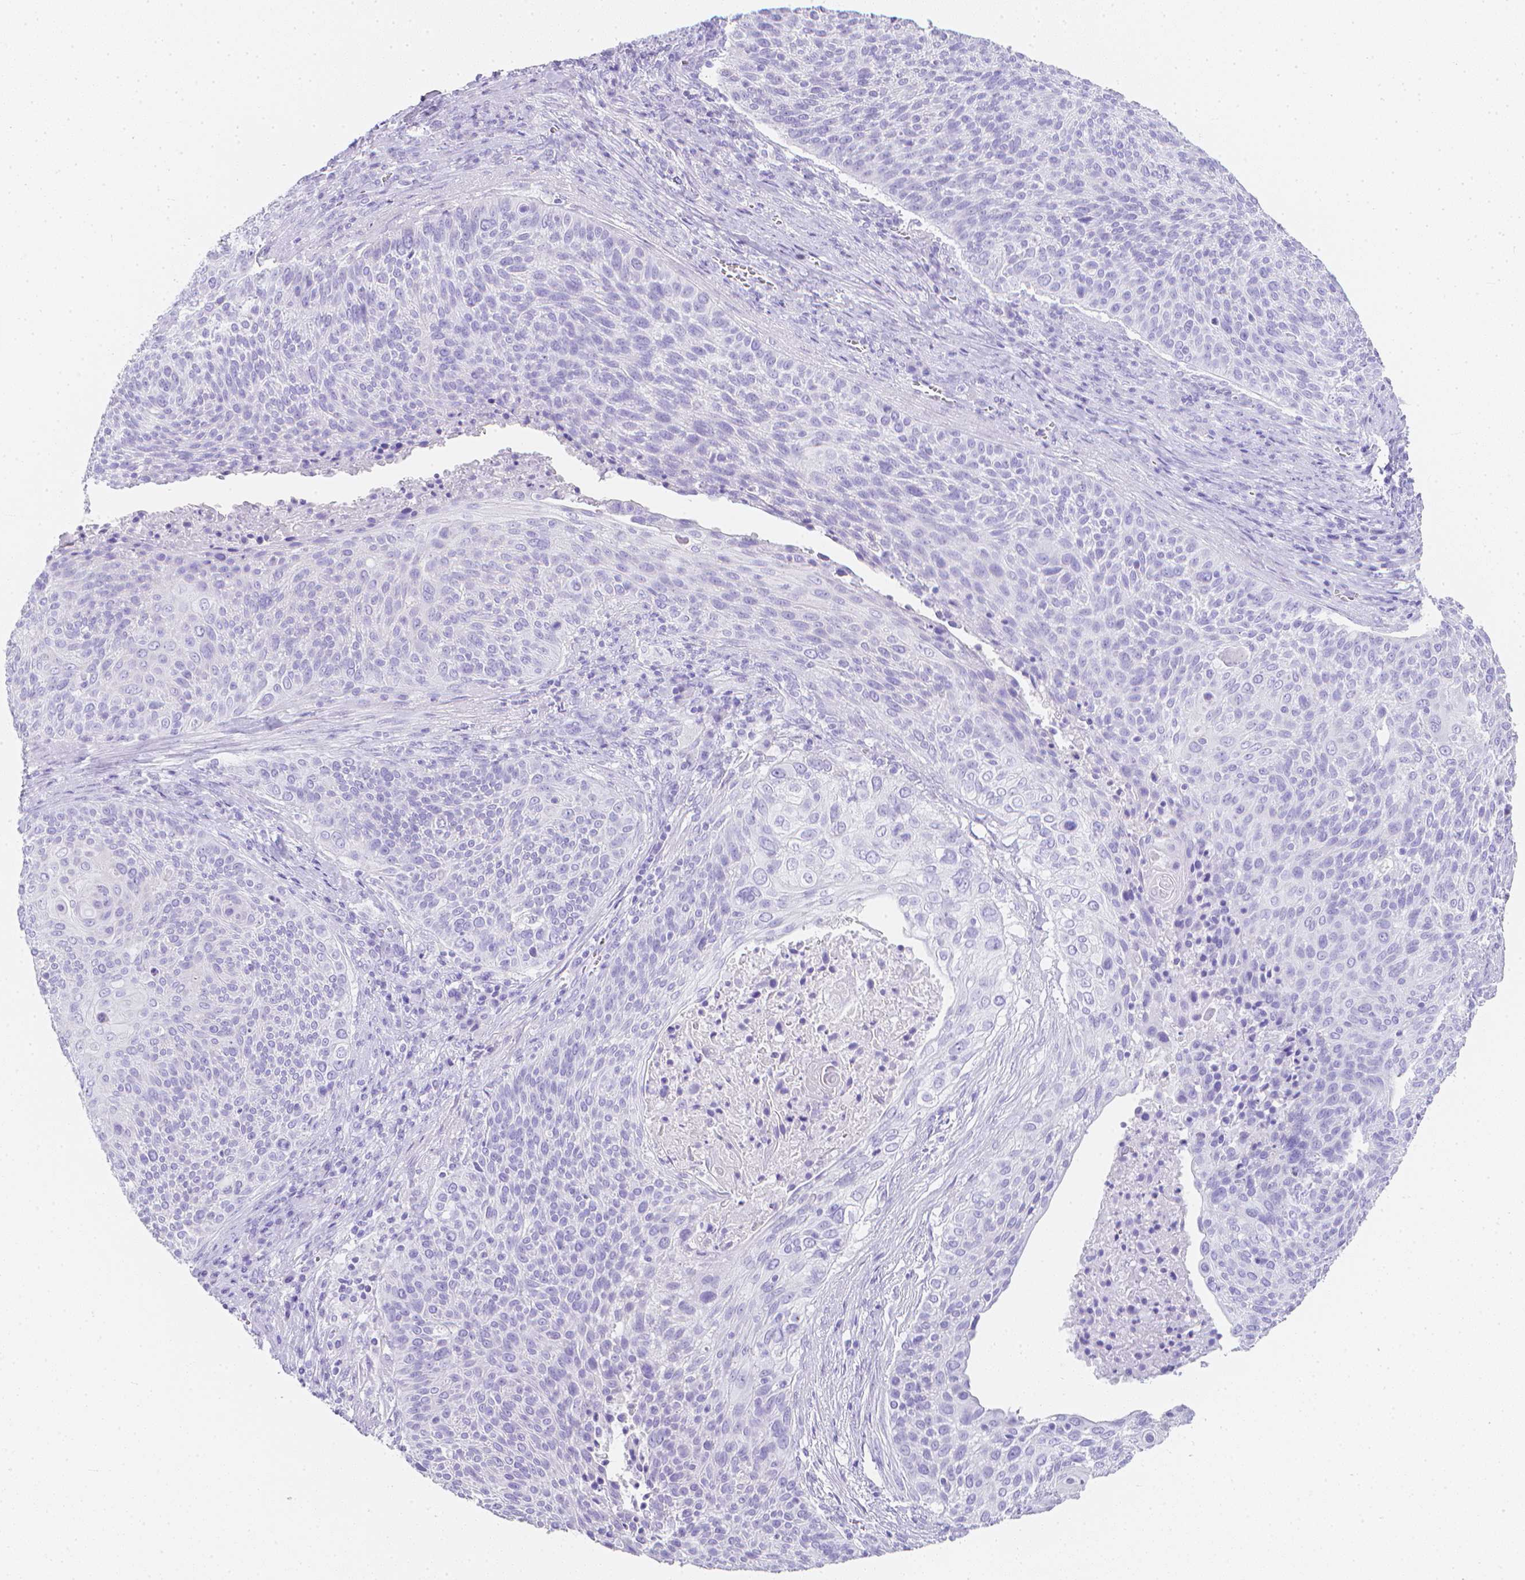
{"staining": {"intensity": "negative", "quantity": "none", "location": "none"}, "tissue": "cervical cancer", "cell_type": "Tumor cells", "image_type": "cancer", "snomed": [{"axis": "morphology", "description": "Squamous cell carcinoma, NOS"}, {"axis": "topography", "description": "Cervix"}], "caption": "A histopathology image of human cervical squamous cell carcinoma is negative for staining in tumor cells.", "gene": "LGALS4", "patient": {"sex": "female", "age": 31}}